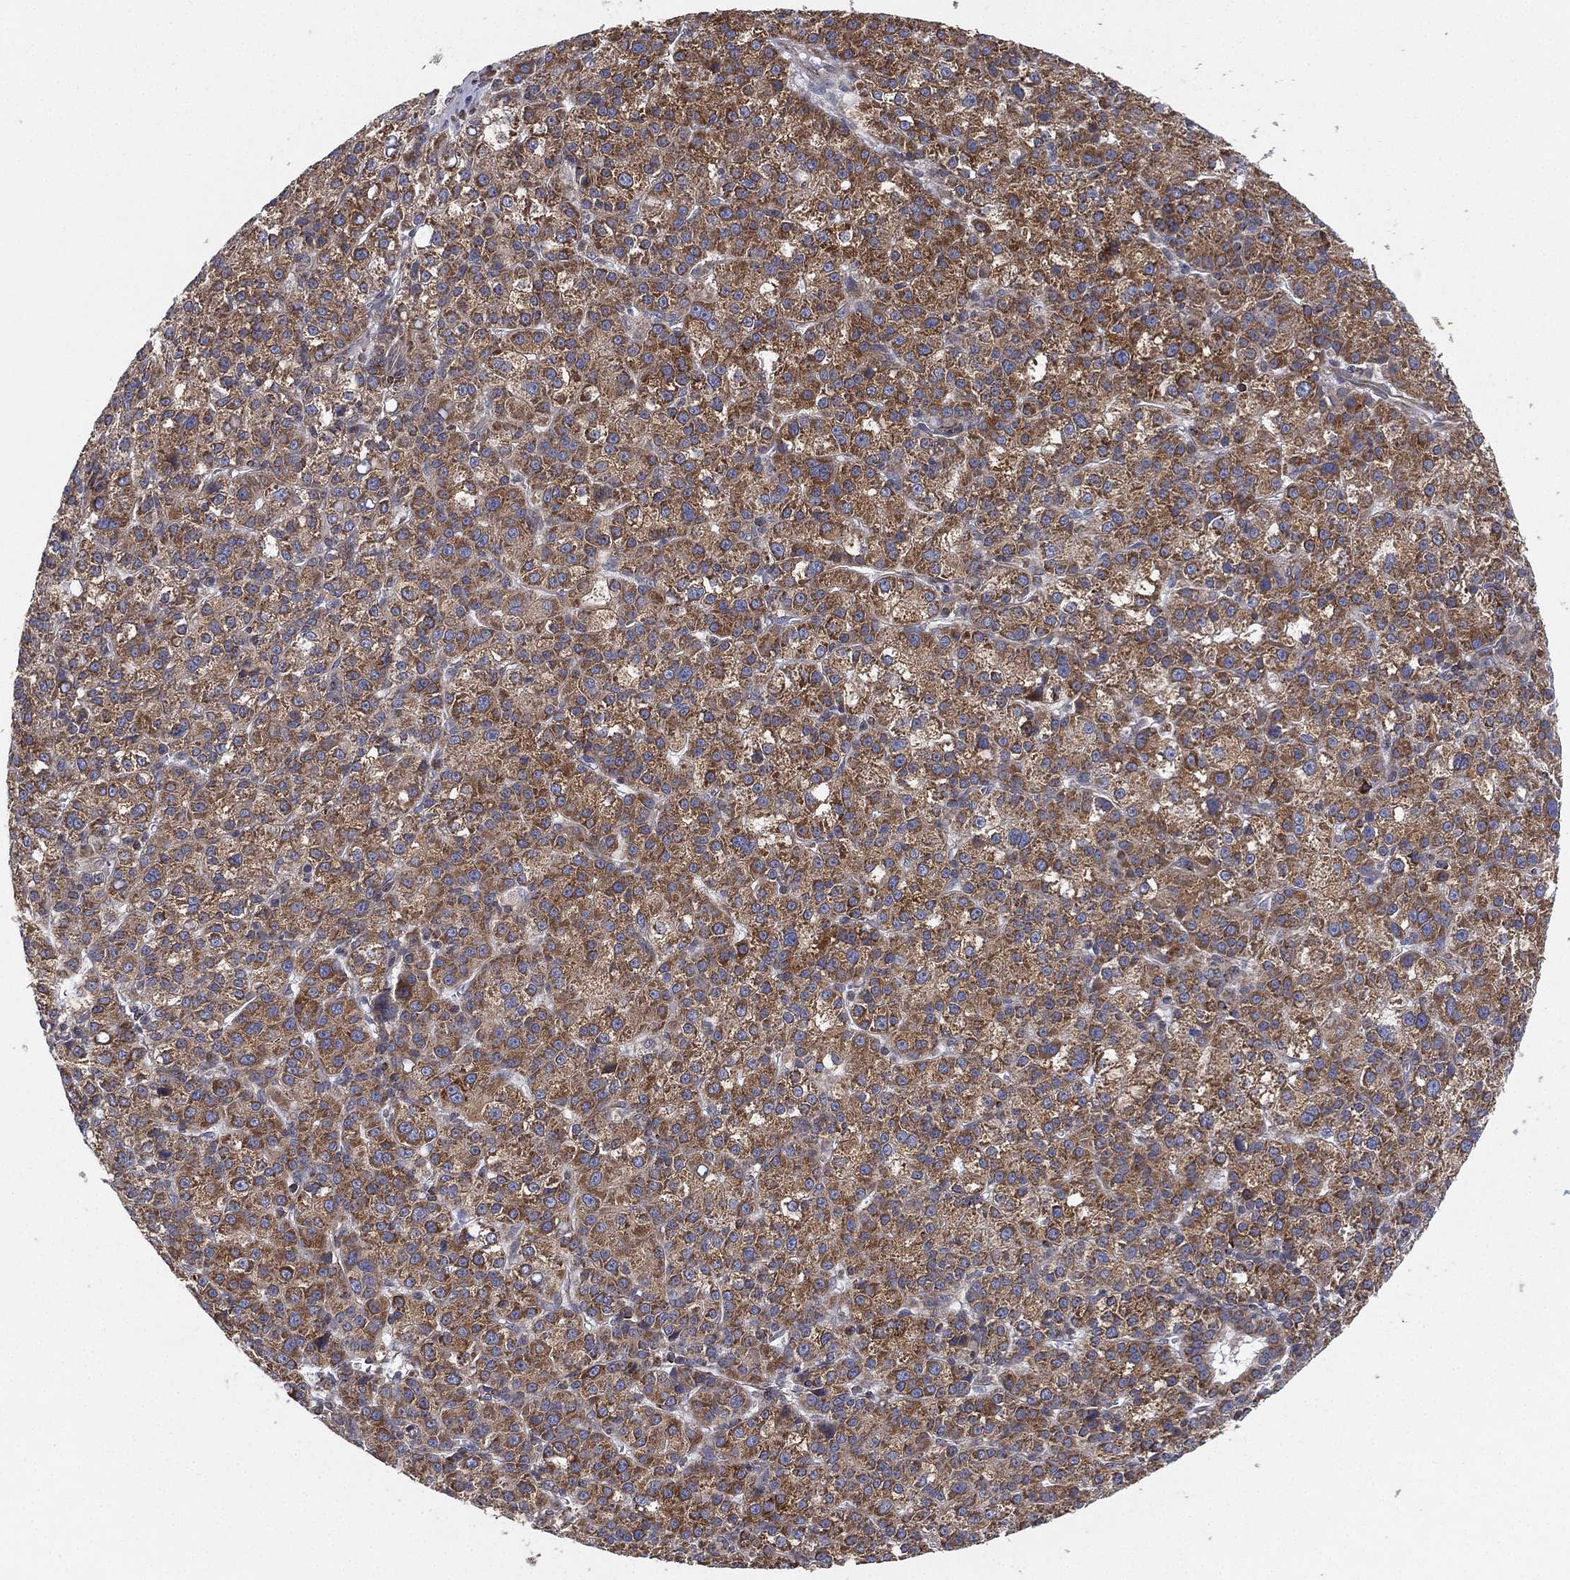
{"staining": {"intensity": "moderate", "quantity": "25%-75%", "location": "cytoplasmic/membranous"}, "tissue": "liver cancer", "cell_type": "Tumor cells", "image_type": "cancer", "snomed": [{"axis": "morphology", "description": "Carcinoma, Hepatocellular, NOS"}, {"axis": "topography", "description": "Liver"}], "caption": "Protein expression analysis of human liver hepatocellular carcinoma reveals moderate cytoplasmic/membranous expression in approximately 25%-75% of tumor cells. Immunohistochemistry (ihc) stains the protein in brown and the nuclei are stained blue.", "gene": "CYB5B", "patient": {"sex": "female", "age": 60}}